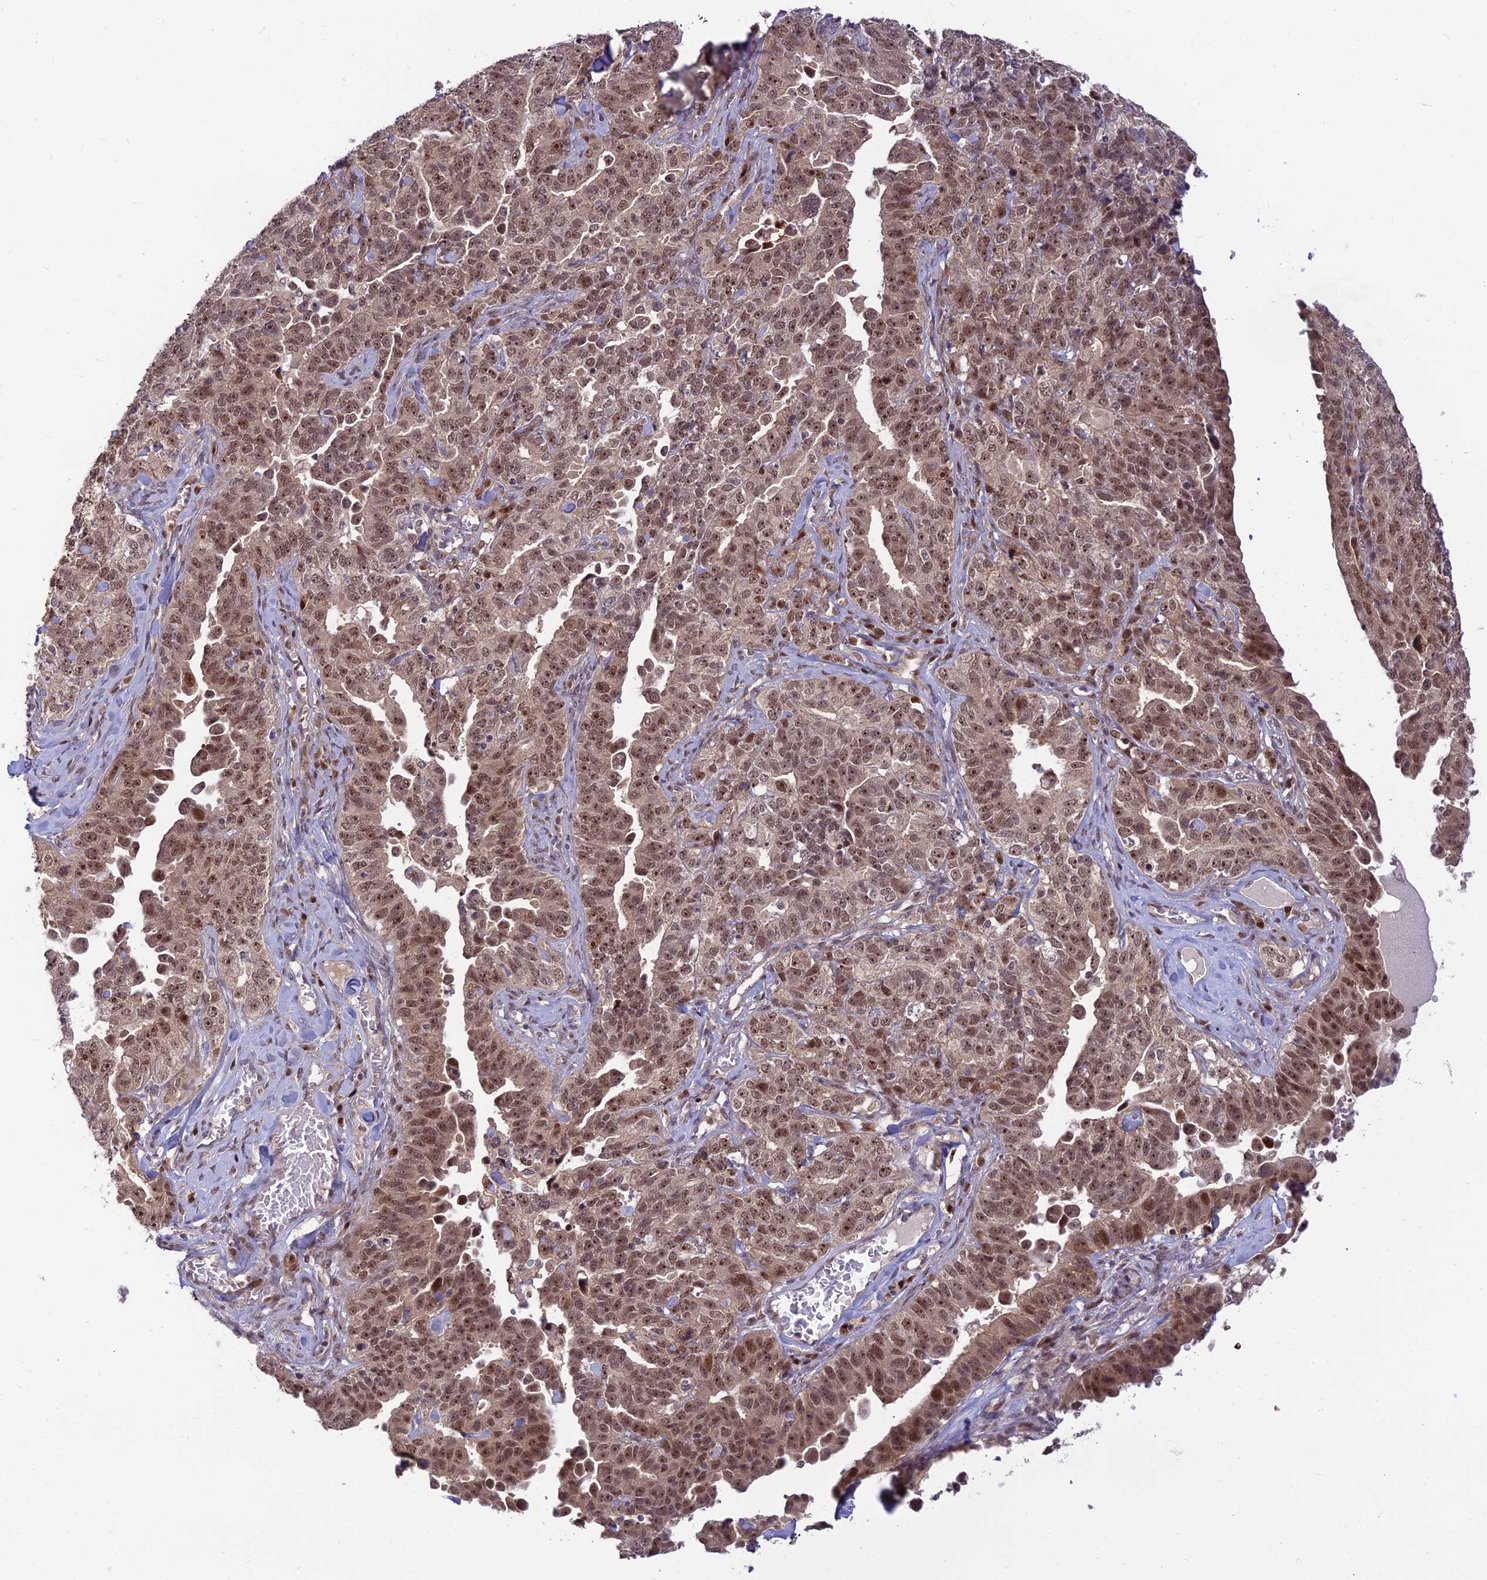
{"staining": {"intensity": "moderate", "quantity": ">75%", "location": "nuclear"}, "tissue": "ovarian cancer", "cell_type": "Tumor cells", "image_type": "cancer", "snomed": [{"axis": "morphology", "description": "Carcinoma, endometroid"}, {"axis": "topography", "description": "Ovary"}], "caption": "Ovarian cancer stained with DAB immunohistochemistry demonstrates medium levels of moderate nuclear positivity in approximately >75% of tumor cells.", "gene": "ASPDH", "patient": {"sex": "female", "age": 62}}